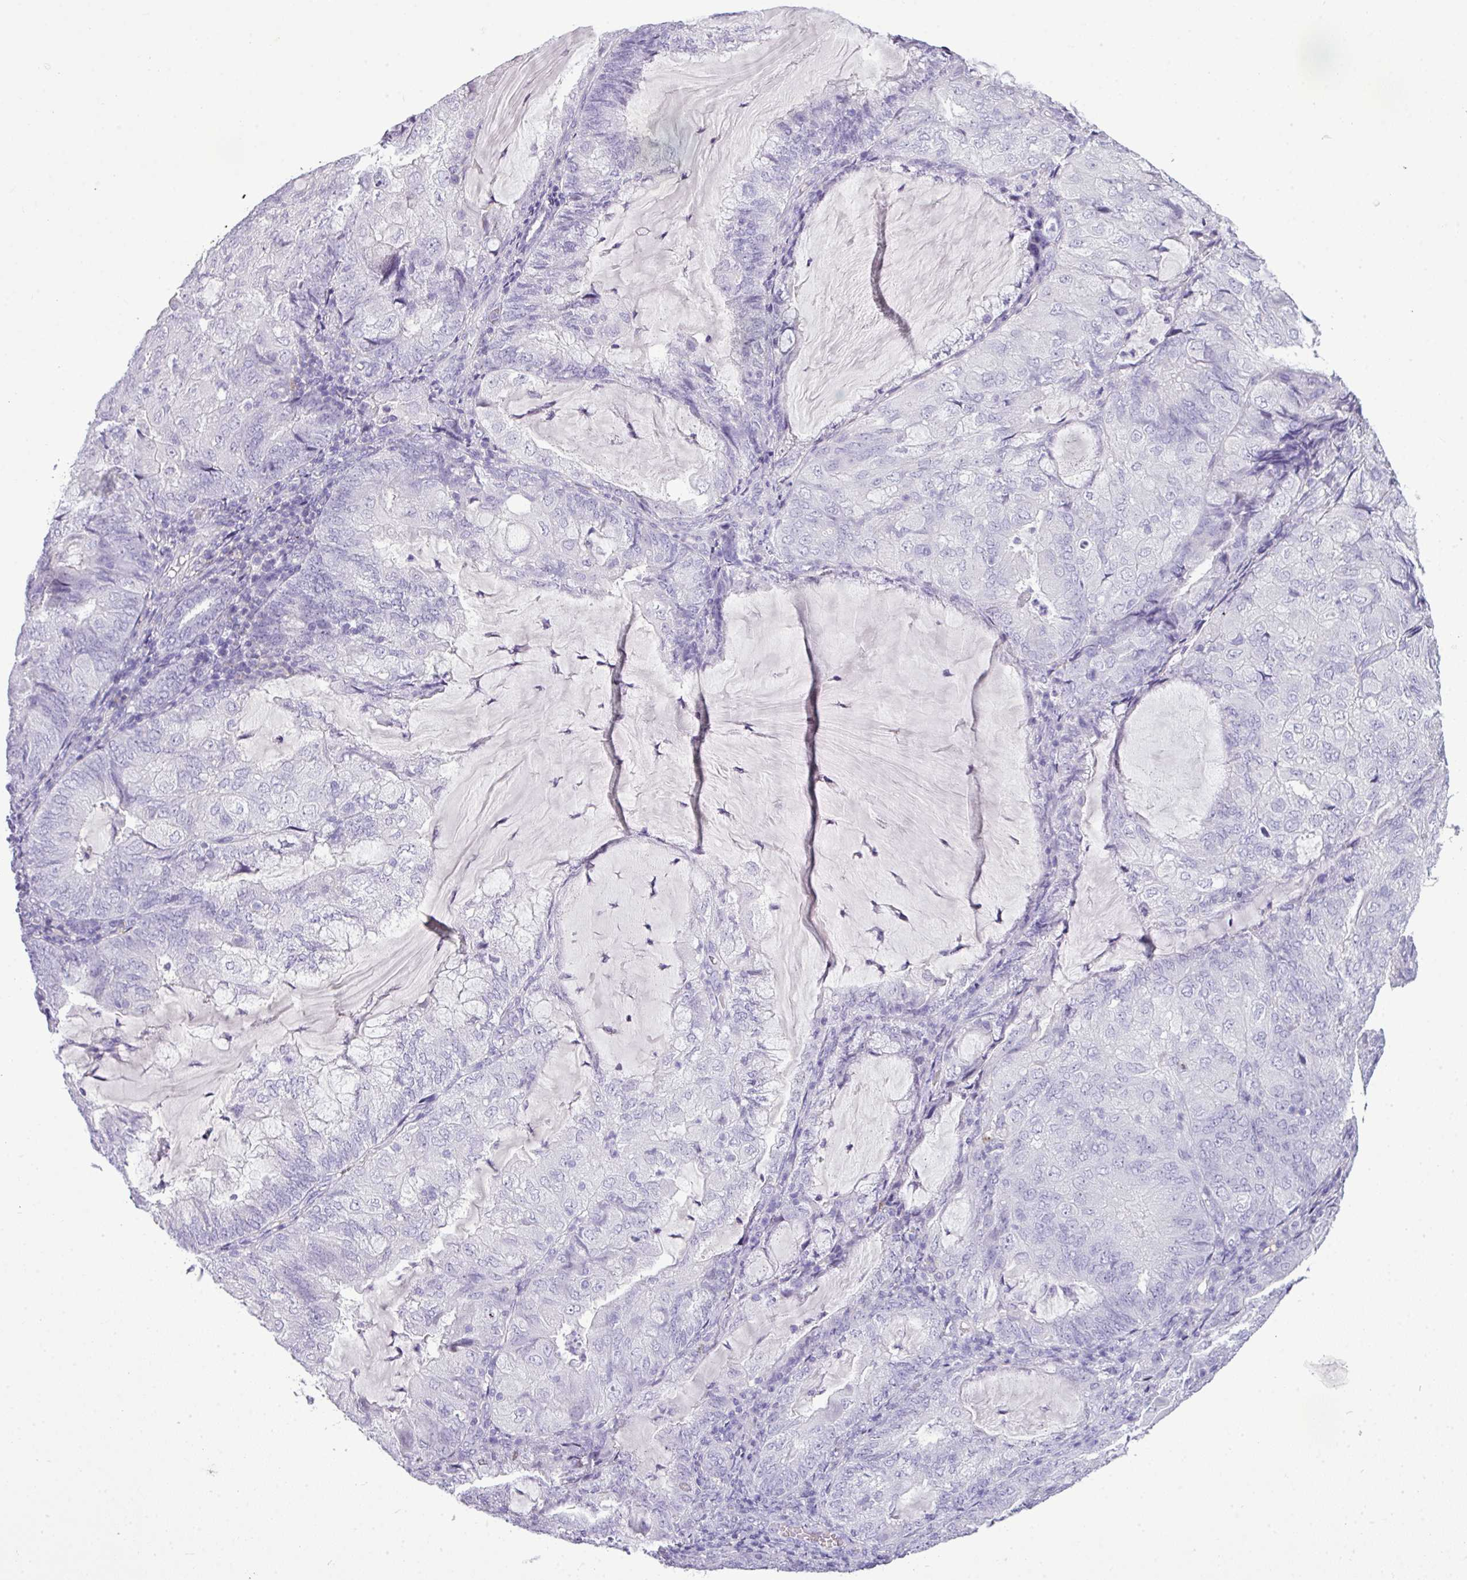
{"staining": {"intensity": "negative", "quantity": "none", "location": "none"}, "tissue": "endometrial cancer", "cell_type": "Tumor cells", "image_type": "cancer", "snomed": [{"axis": "morphology", "description": "Adenocarcinoma, NOS"}, {"axis": "topography", "description": "Endometrium"}], "caption": "Immunohistochemical staining of human adenocarcinoma (endometrial) shows no significant staining in tumor cells.", "gene": "RBMXL2", "patient": {"sex": "female", "age": 81}}